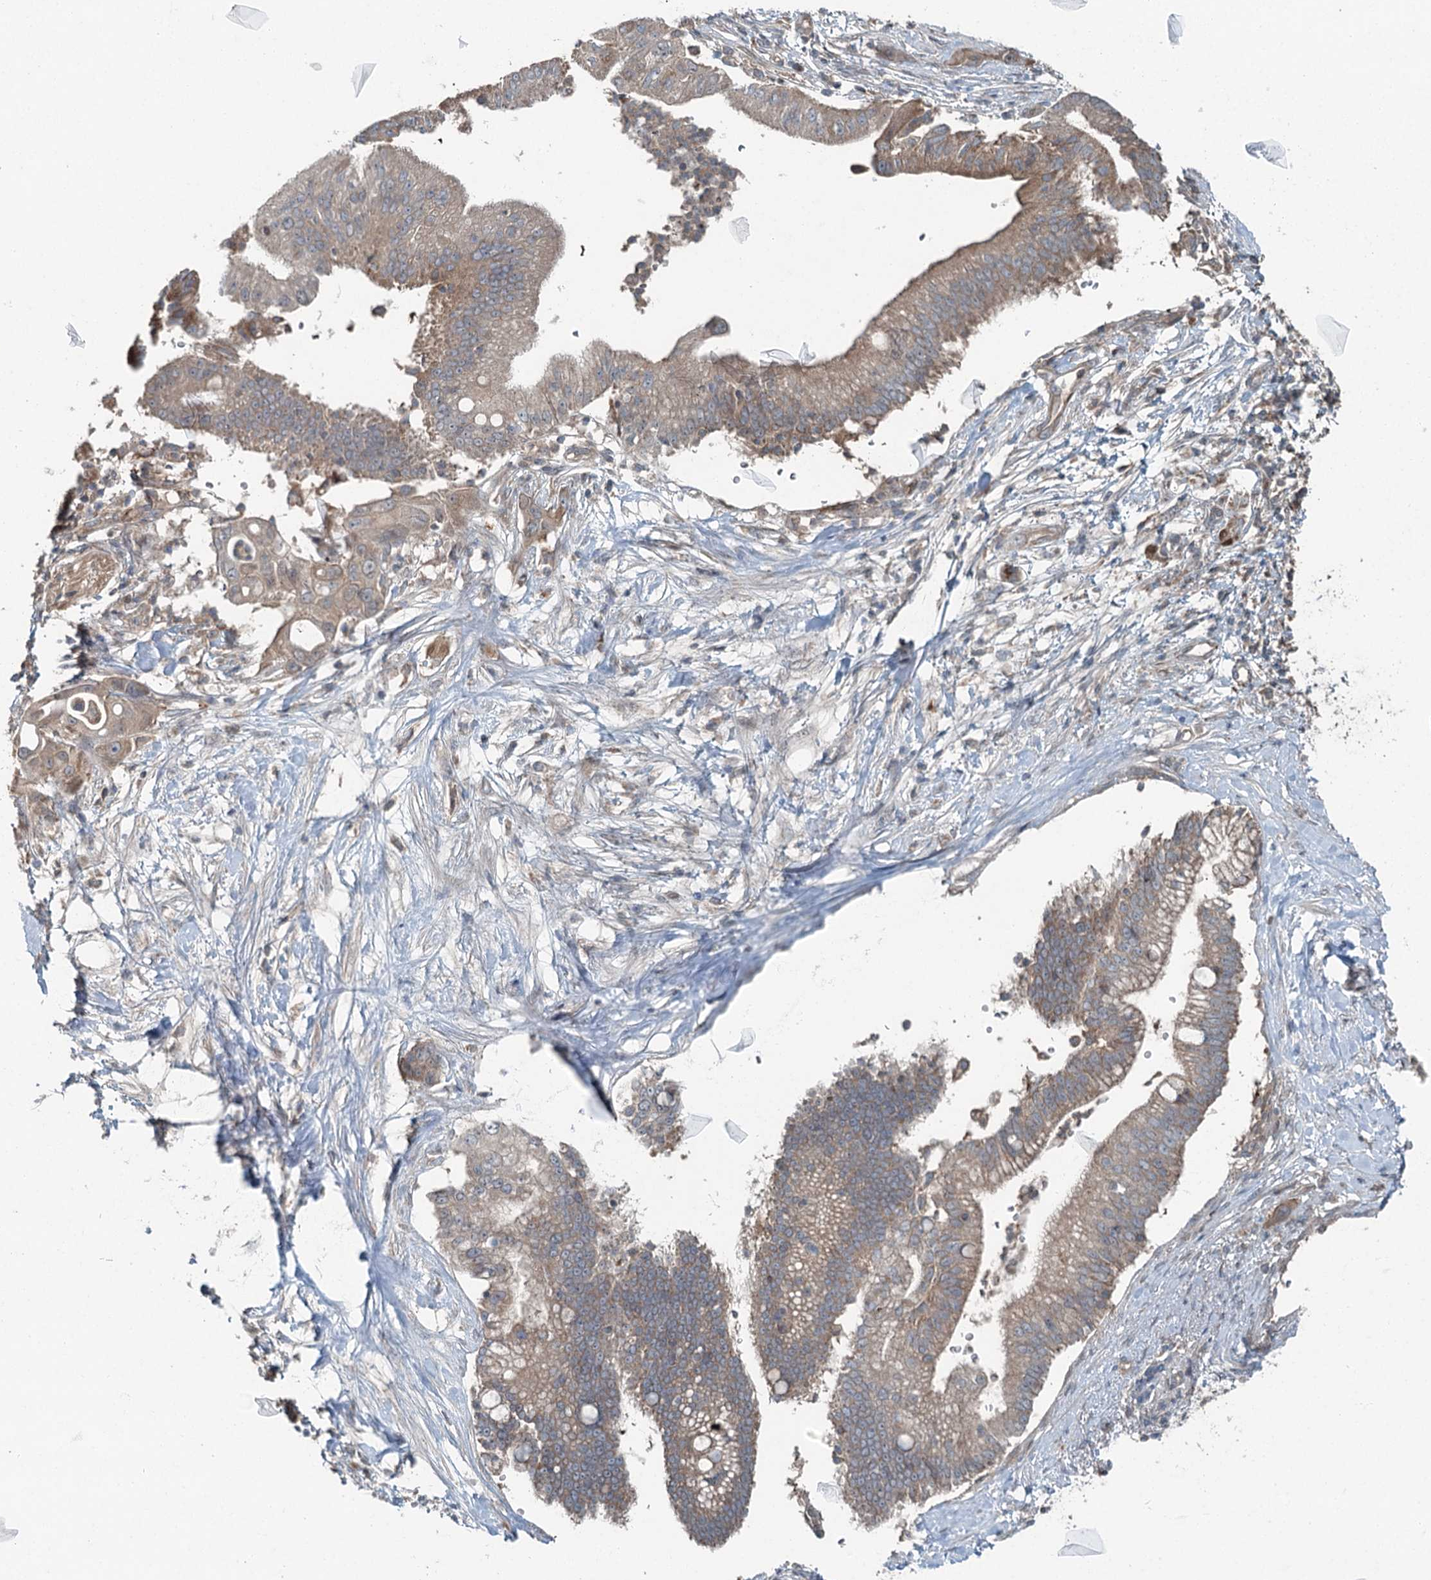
{"staining": {"intensity": "weak", "quantity": ">75%", "location": "cytoplasmic/membranous"}, "tissue": "pancreatic cancer", "cell_type": "Tumor cells", "image_type": "cancer", "snomed": [{"axis": "morphology", "description": "Adenocarcinoma, NOS"}, {"axis": "topography", "description": "Pancreas"}], "caption": "IHC staining of pancreatic adenocarcinoma, which shows low levels of weak cytoplasmic/membranous expression in approximately >75% of tumor cells indicating weak cytoplasmic/membranous protein staining. The staining was performed using DAB (3,3'-diaminobenzidine) (brown) for protein detection and nuclei were counterstained in hematoxylin (blue).", "gene": "SKIC3", "patient": {"sex": "male", "age": 68}}